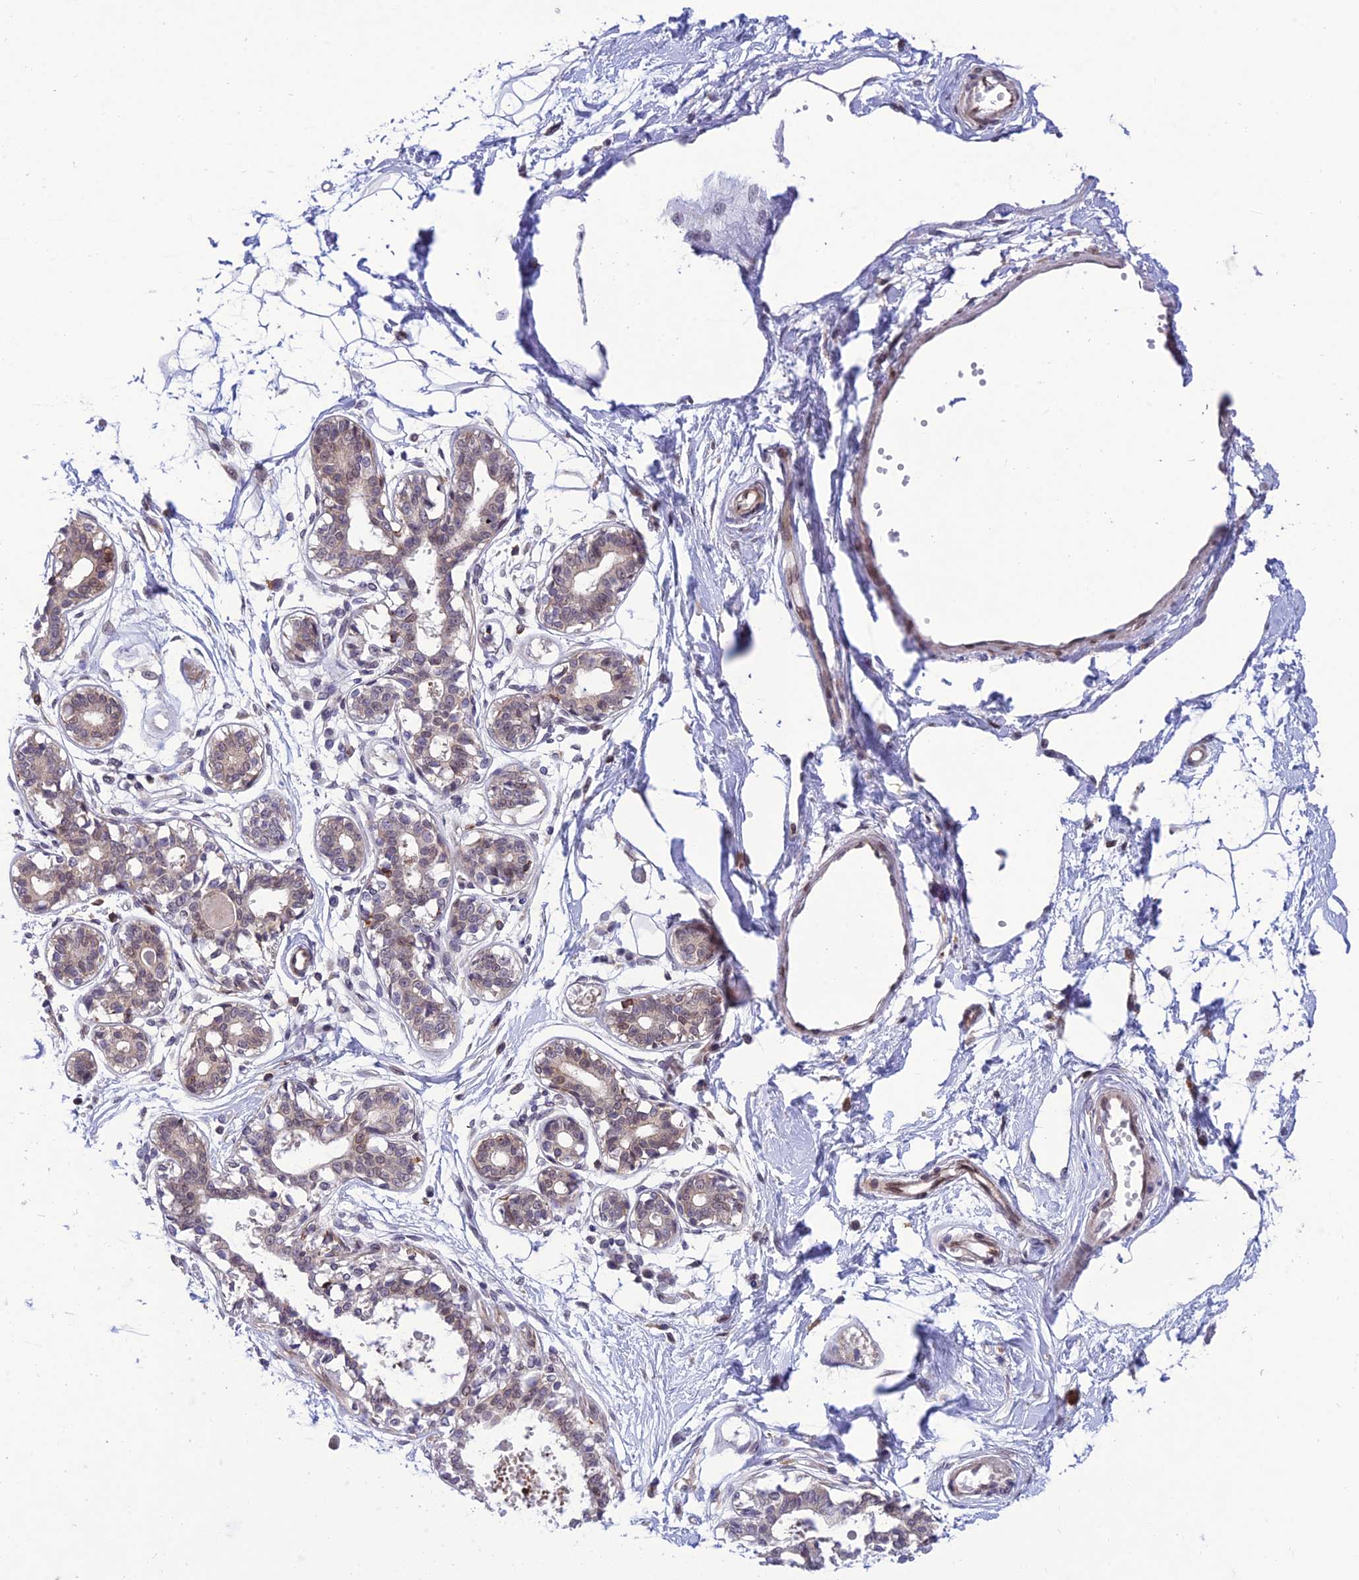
{"staining": {"intensity": "negative", "quantity": "none", "location": "none"}, "tissue": "breast", "cell_type": "Adipocytes", "image_type": "normal", "snomed": [{"axis": "morphology", "description": "Normal tissue, NOS"}, {"axis": "topography", "description": "Breast"}], "caption": "IHC histopathology image of benign human breast stained for a protein (brown), which exhibits no positivity in adipocytes.", "gene": "FAM76A", "patient": {"sex": "female", "age": 45}}